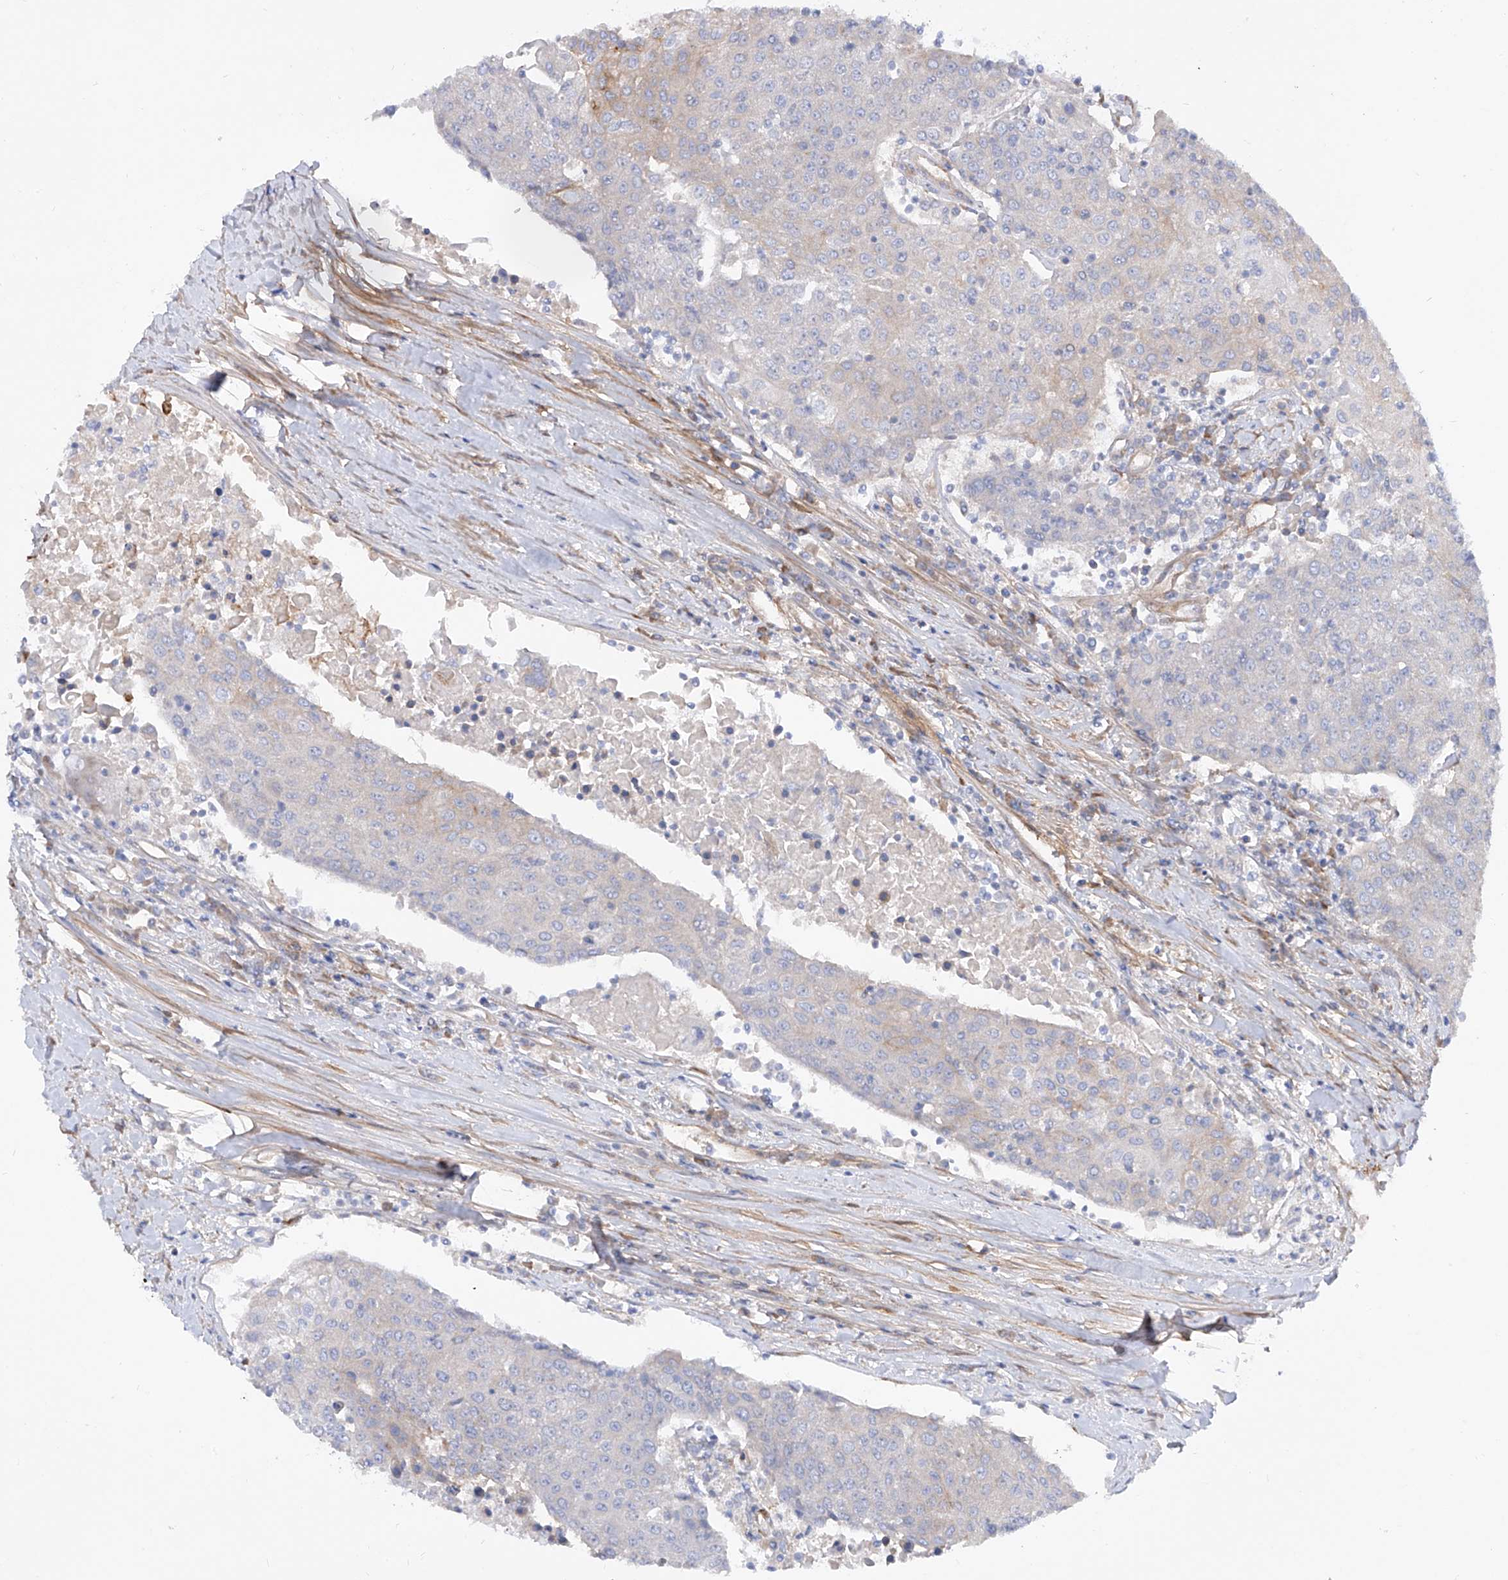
{"staining": {"intensity": "negative", "quantity": "none", "location": "none"}, "tissue": "urothelial cancer", "cell_type": "Tumor cells", "image_type": "cancer", "snomed": [{"axis": "morphology", "description": "Urothelial carcinoma, High grade"}, {"axis": "topography", "description": "Urinary bladder"}], "caption": "This is an immunohistochemistry (IHC) image of urothelial cancer. There is no positivity in tumor cells.", "gene": "LCA5", "patient": {"sex": "female", "age": 85}}